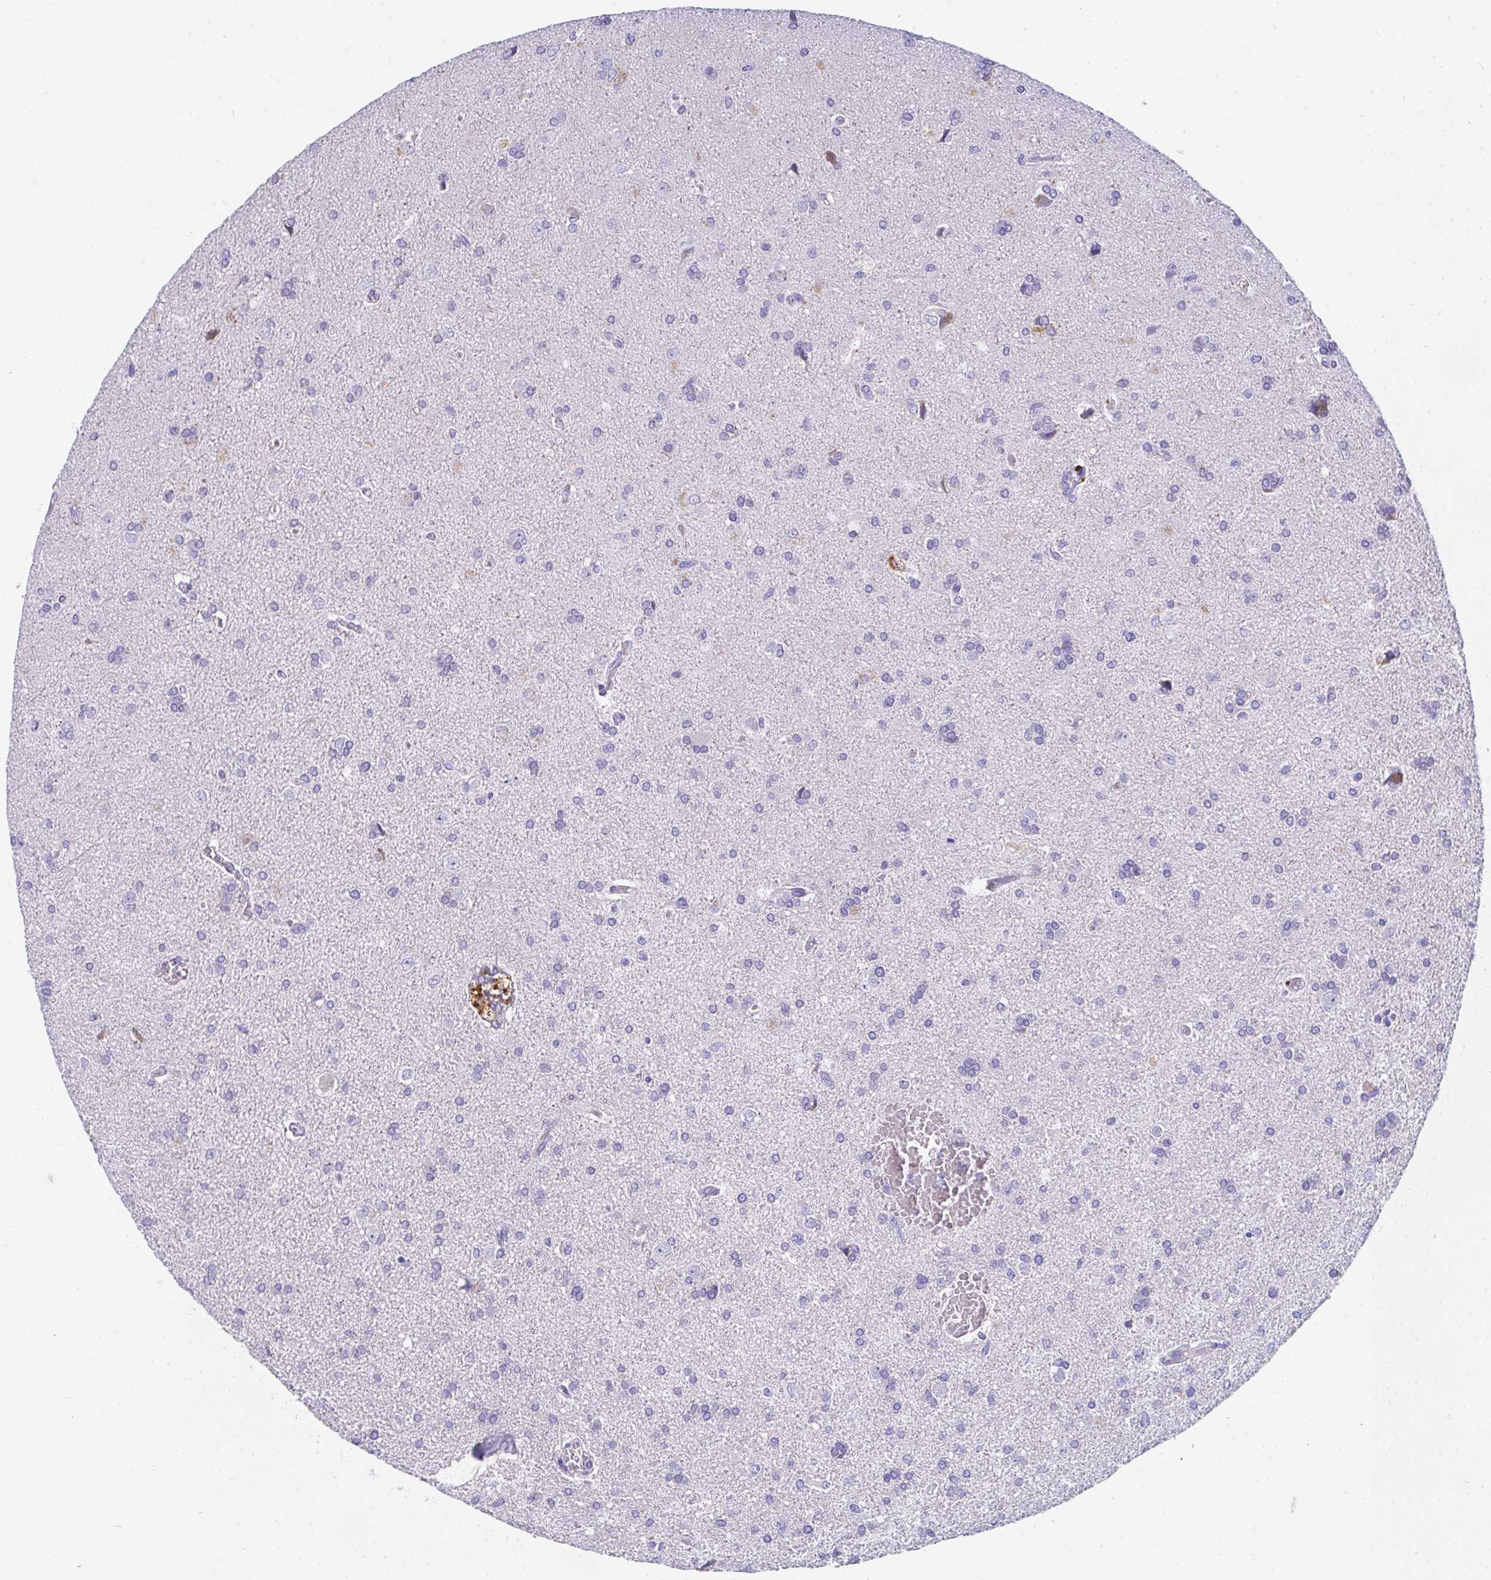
{"staining": {"intensity": "negative", "quantity": "none", "location": "none"}, "tissue": "glioma", "cell_type": "Tumor cells", "image_type": "cancer", "snomed": [{"axis": "morphology", "description": "Glioma, malignant, High grade"}, {"axis": "topography", "description": "Brain"}], "caption": "Immunohistochemical staining of human glioma shows no significant staining in tumor cells.", "gene": "COA5", "patient": {"sex": "male", "age": 68}}